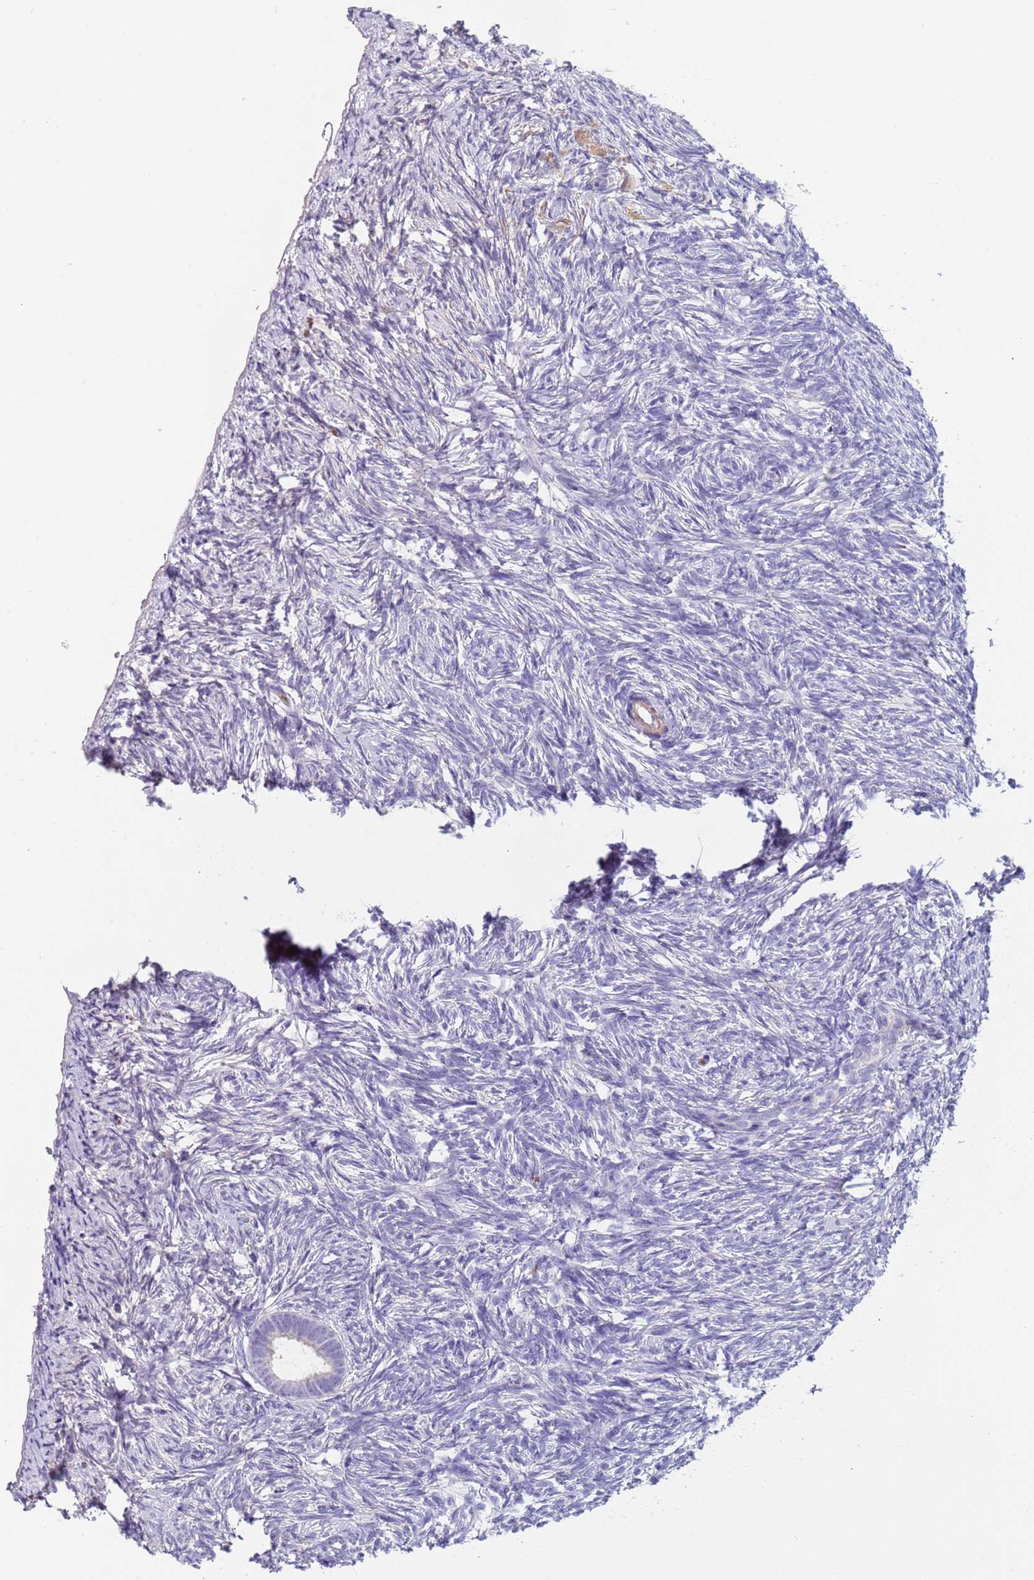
{"staining": {"intensity": "negative", "quantity": "none", "location": "none"}, "tissue": "ovary", "cell_type": "Follicle cells", "image_type": "normal", "snomed": [{"axis": "morphology", "description": "Normal tissue, NOS"}, {"axis": "topography", "description": "Ovary"}], "caption": "Immunohistochemical staining of normal ovary demonstrates no significant positivity in follicle cells. (Stains: DAB (3,3'-diaminobenzidine) immunohistochemistry with hematoxylin counter stain, Microscopy: brightfield microscopy at high magnification).", "gene": "KBTBD3", "patient": {"sex": "female", "age": 51}}